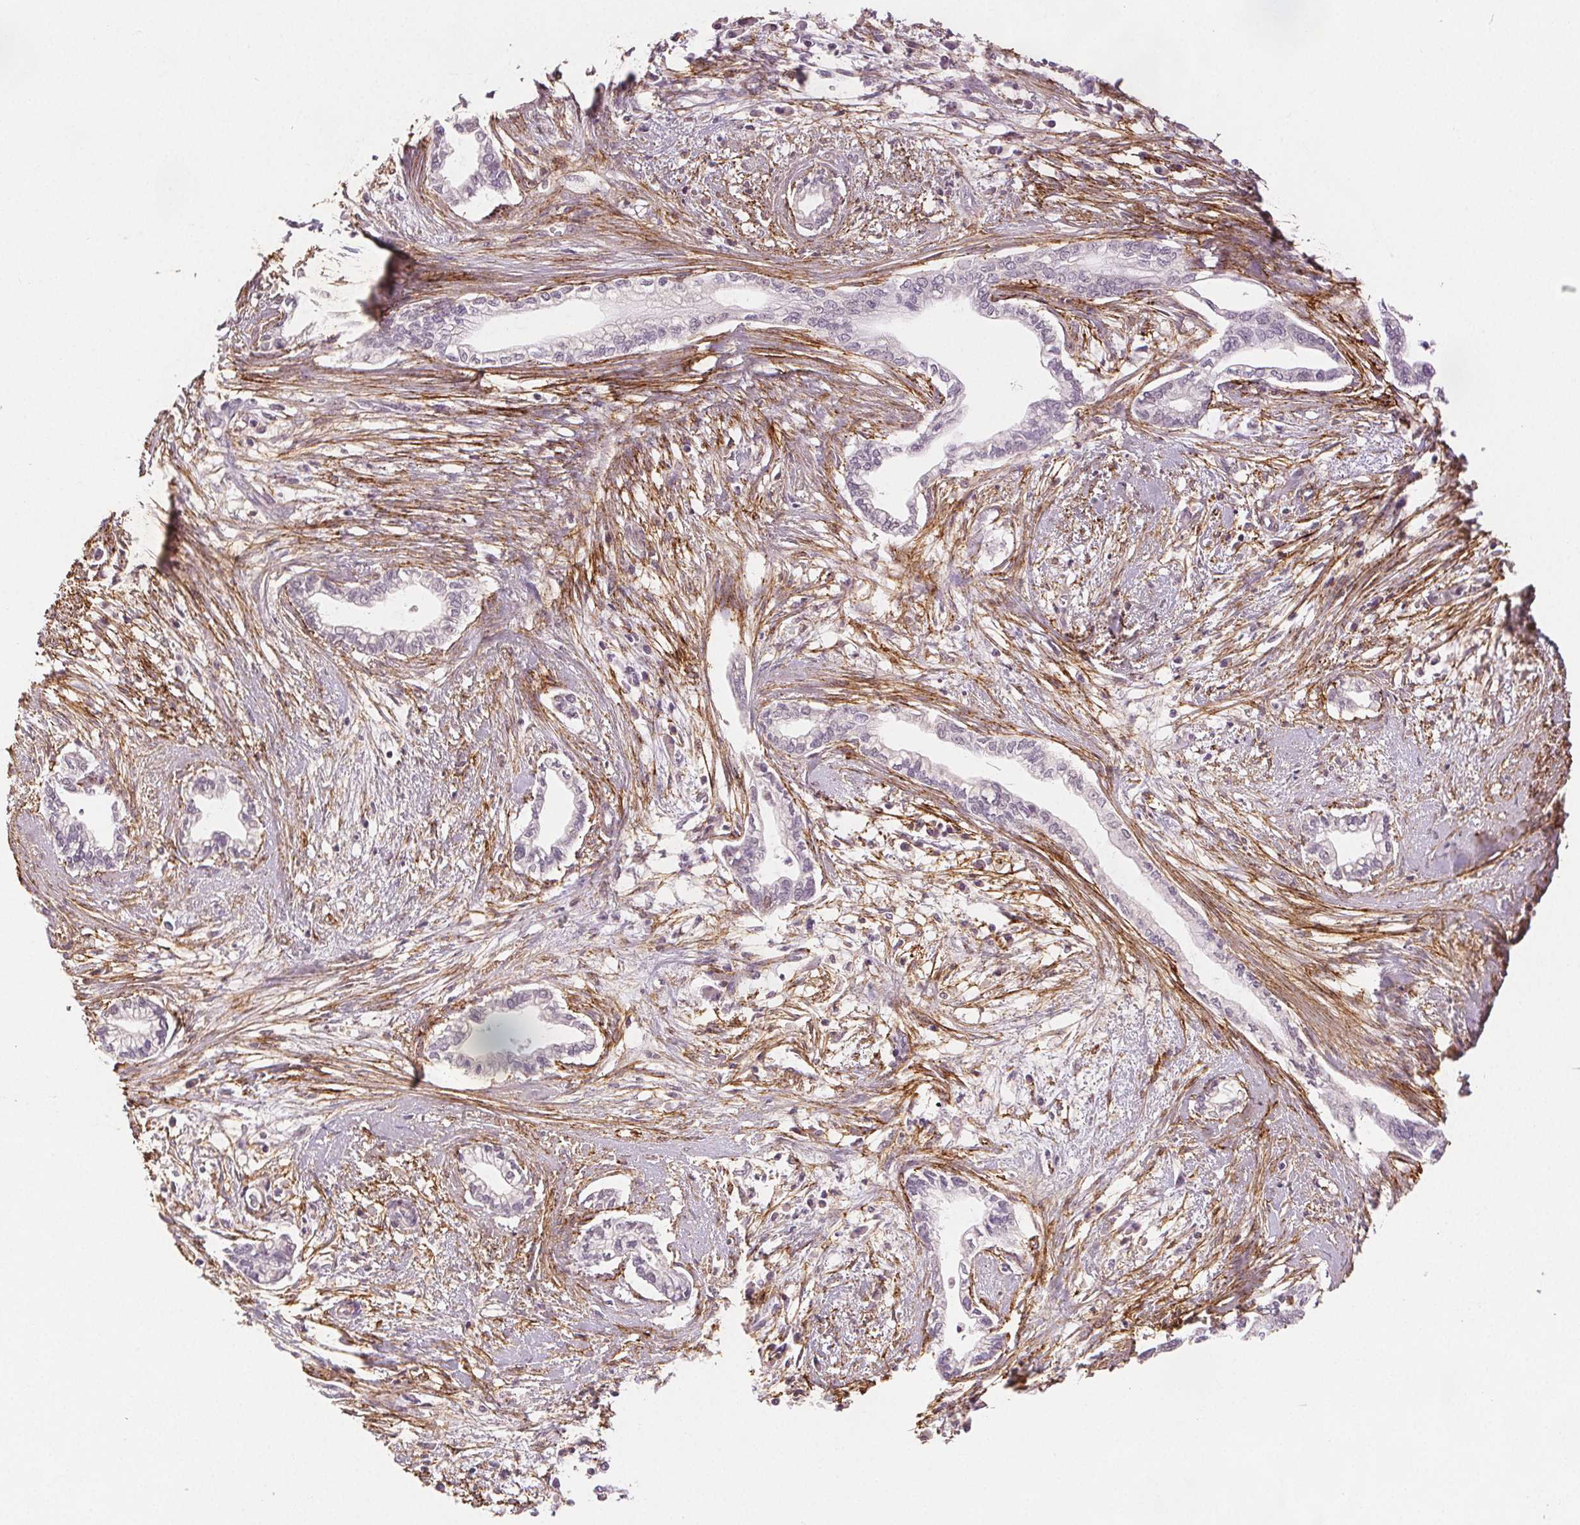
{"staining": {"intensity": "negative", "quantity": "none", "location": "none"}, "tissue": "cervical cancer", "cell_type": "Tumor cells", "image_type": "cancer", "snomed": [{"axis": "morphology", "description": "Adenocarcinoma, NOS"}, {"axis": "topography", "description": "Cervix"}], "caption": "Immunohistochemical staining of cervical adenocarcinoma demonstrates no significant expression in tumor cells.", "gene": "FBN1", "patient": {"sex": "female", "age": 62}}